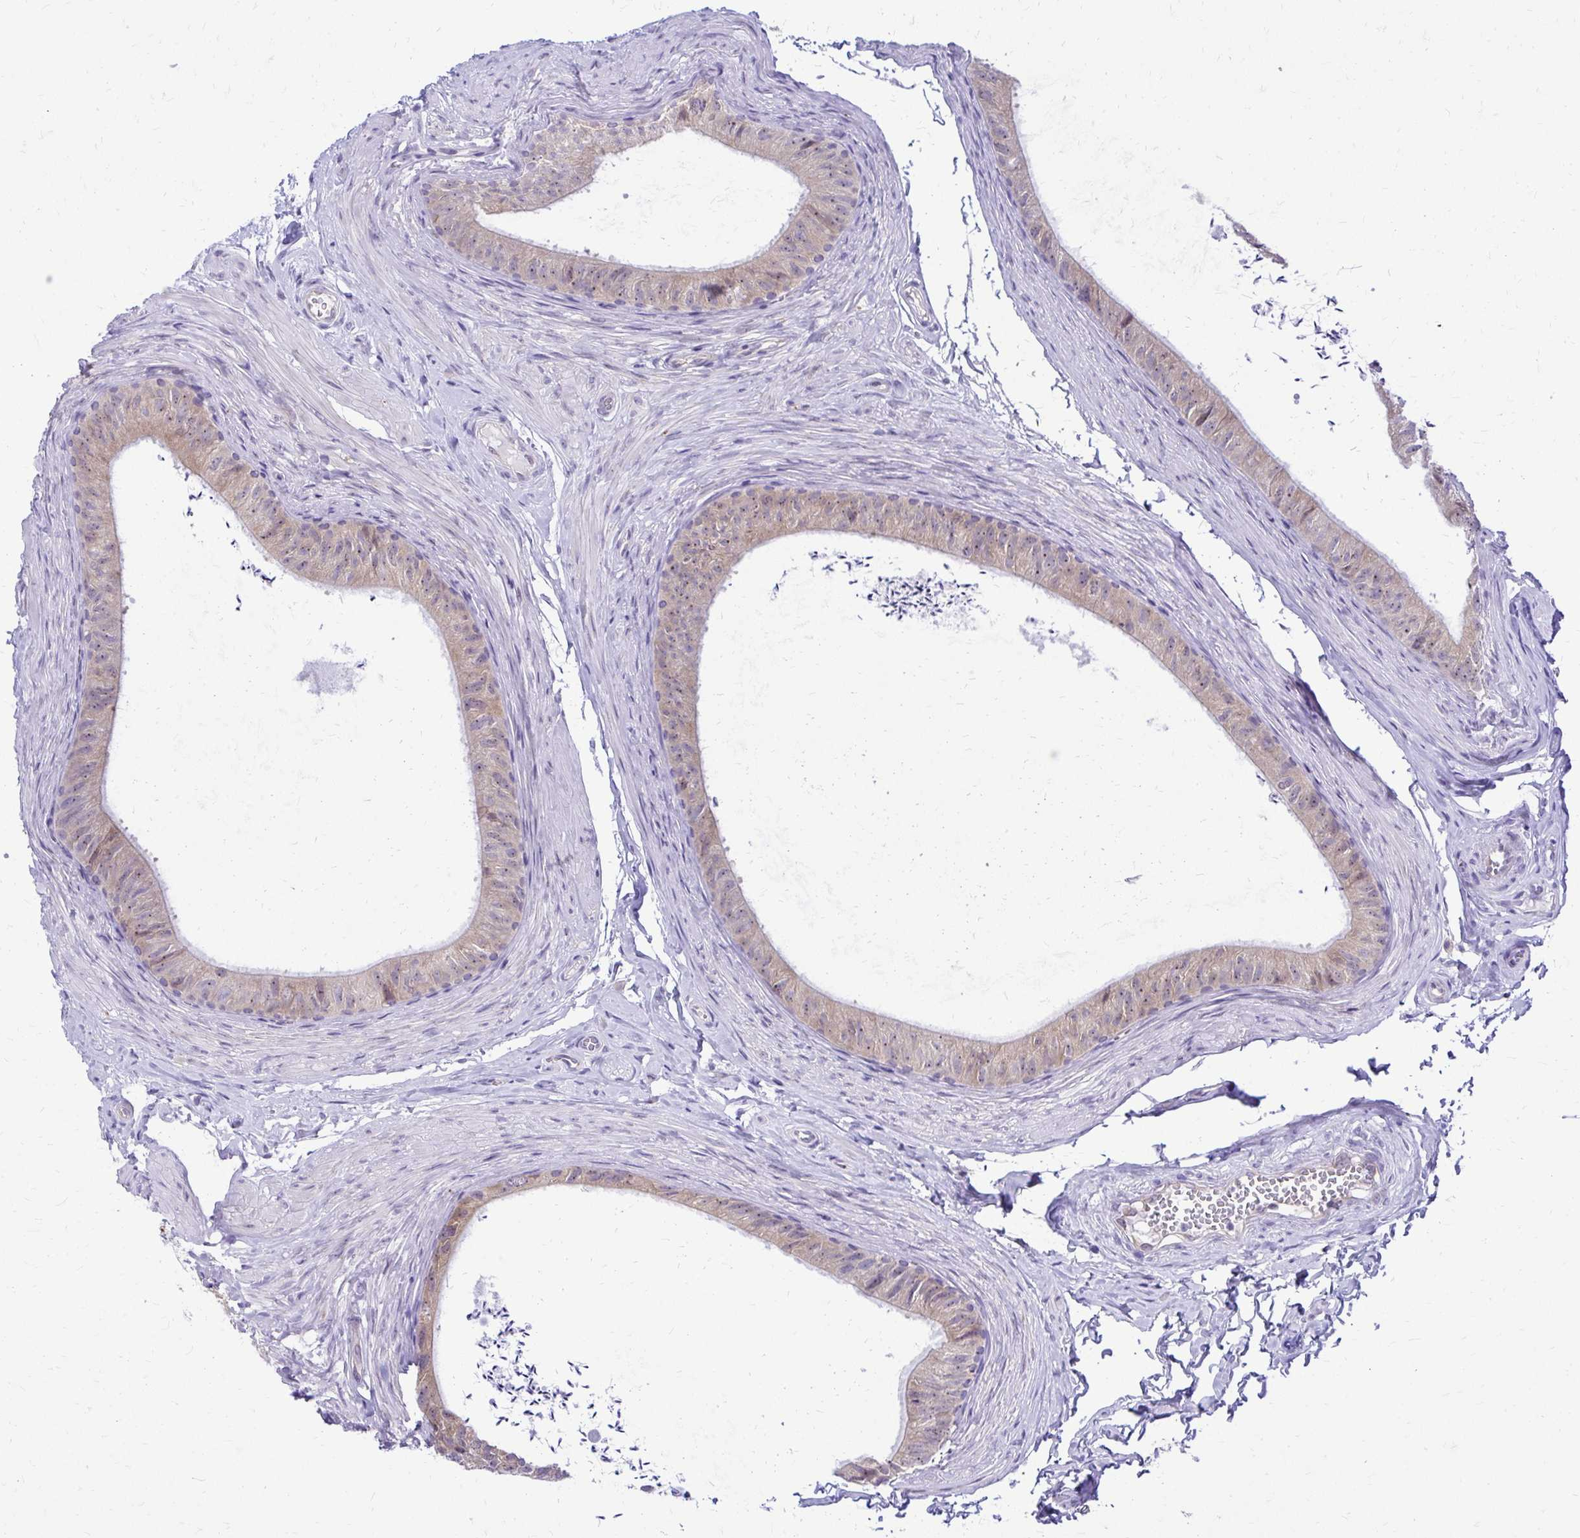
{"staining": {"intensity": "weak", "quantity": "<25%", "location": "cytoplasmic/membranous"}, "tissue": "epididymis", "cell_type": "Glandular cells", "image_type": "normal", "snomed": [{"axis": "morphology", "description": "Normal tissue, NOS"}, {"axis": "topography", "description": "Epididymis, spermatic cord, NOS"}, {"axis": "topography", "description": "Epididymis"}, {"axis": "topography", "description": "Peripheral nerve tissue"}], "caption": "Immunohistochemistry photomicrograph of benign epididymis: epididymis stained with DAB (3,3'-diaminobenzidine) demonstrates no significant protein staining in glandular cells. Nuclei are stained in blue.", "gene": "NIFK", "patient": {"sex": "male", "age": 29}}